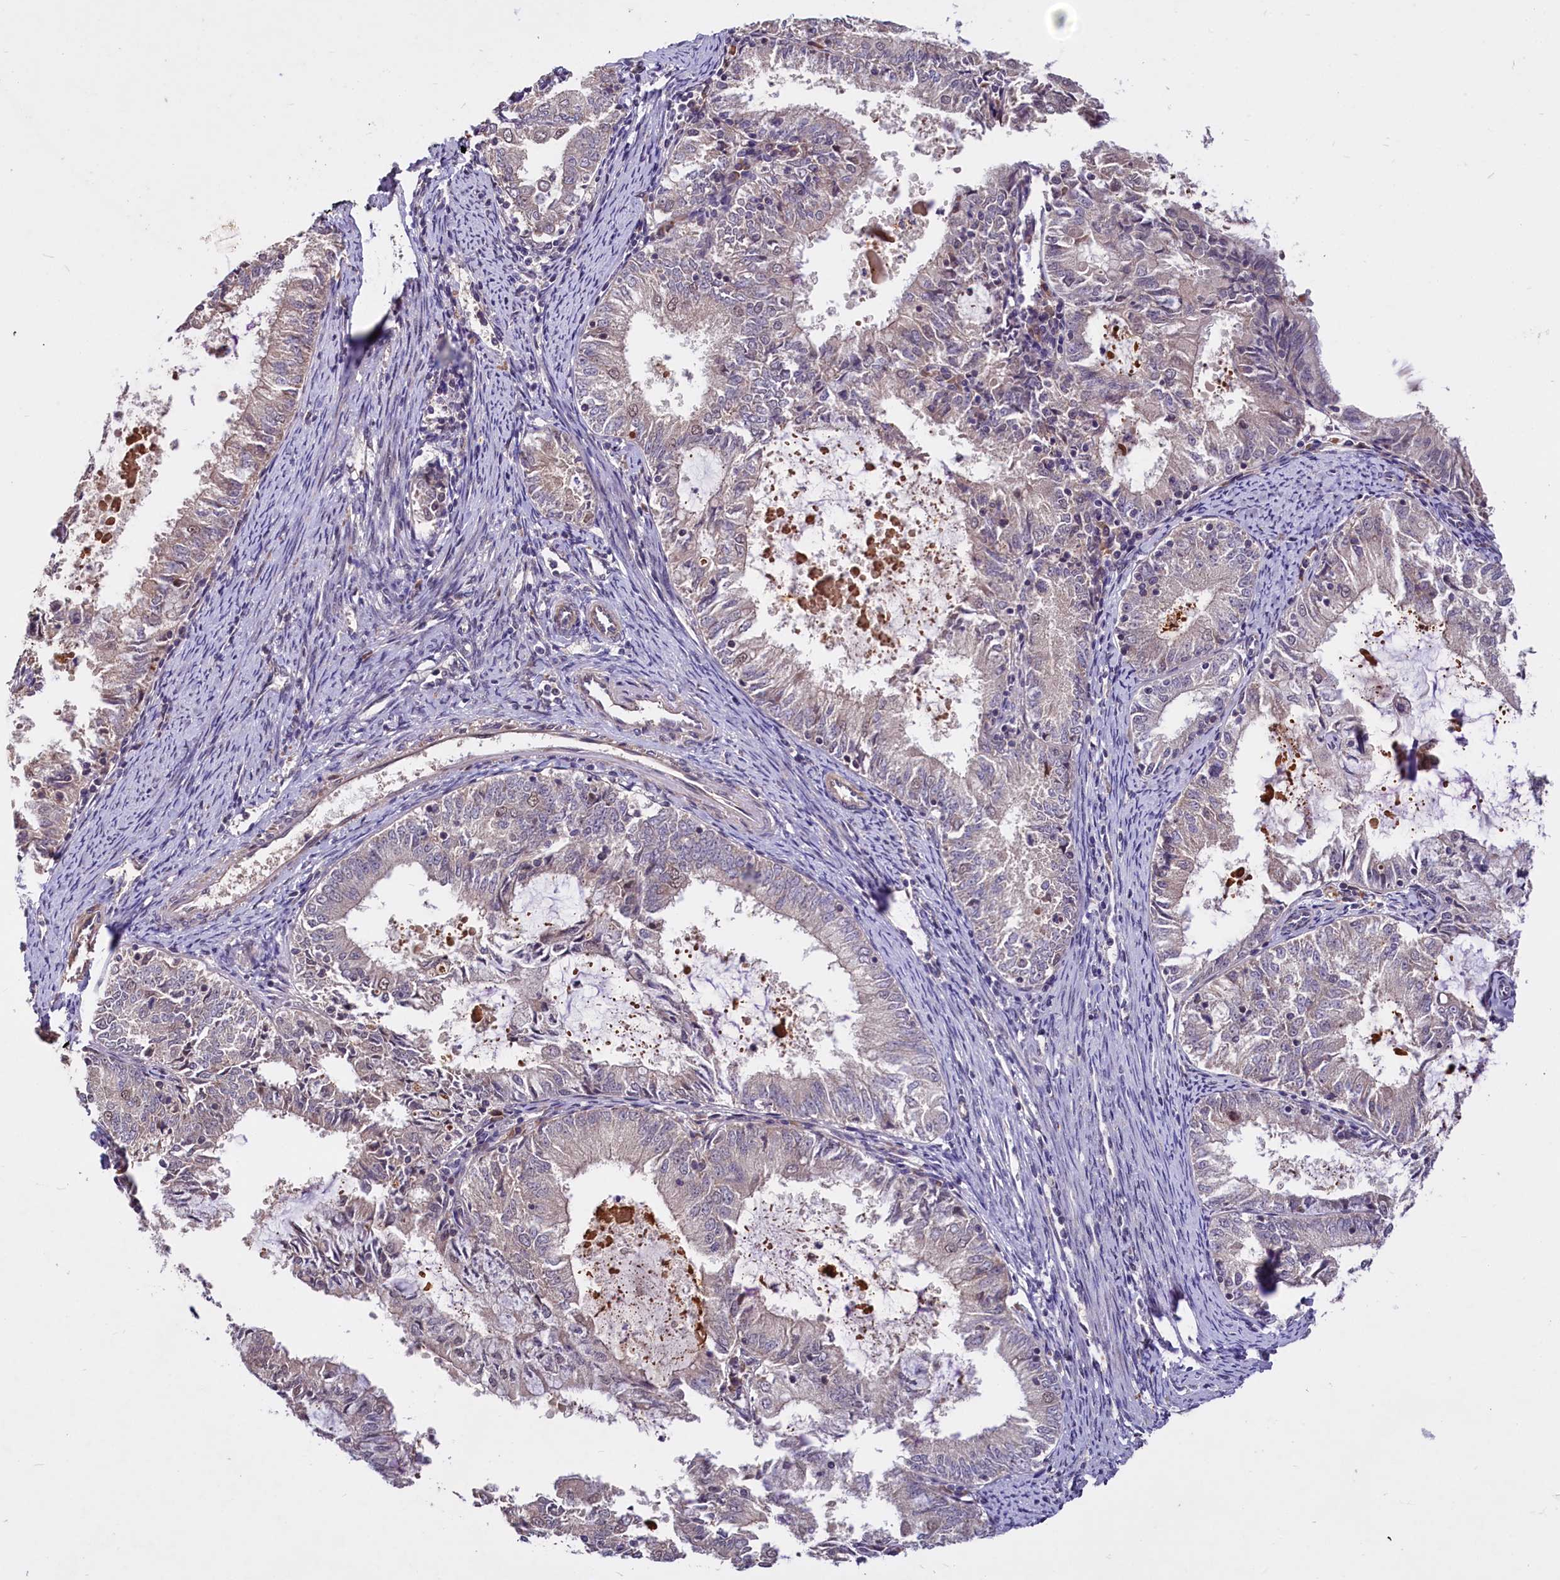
{"staining": {"intensity": "negative", "quantity": "none", "location": "none"}, "tissue": "endometrial cancer", "cell_type": "Tumor cells", "image_type": "cancer", "snomed": [{"axis": "morphology", "description": "Adenocarcinoma, NOS"}, {"axis": "topography", "description": "Endometrium"}], "caption": "A photomicrograph of endometrial adenocarcinoma stained for a protein exhibits no brown staining in tumor cells.", "gene": "UBE3A", "patient": {"sex": "female", "age": 57}}